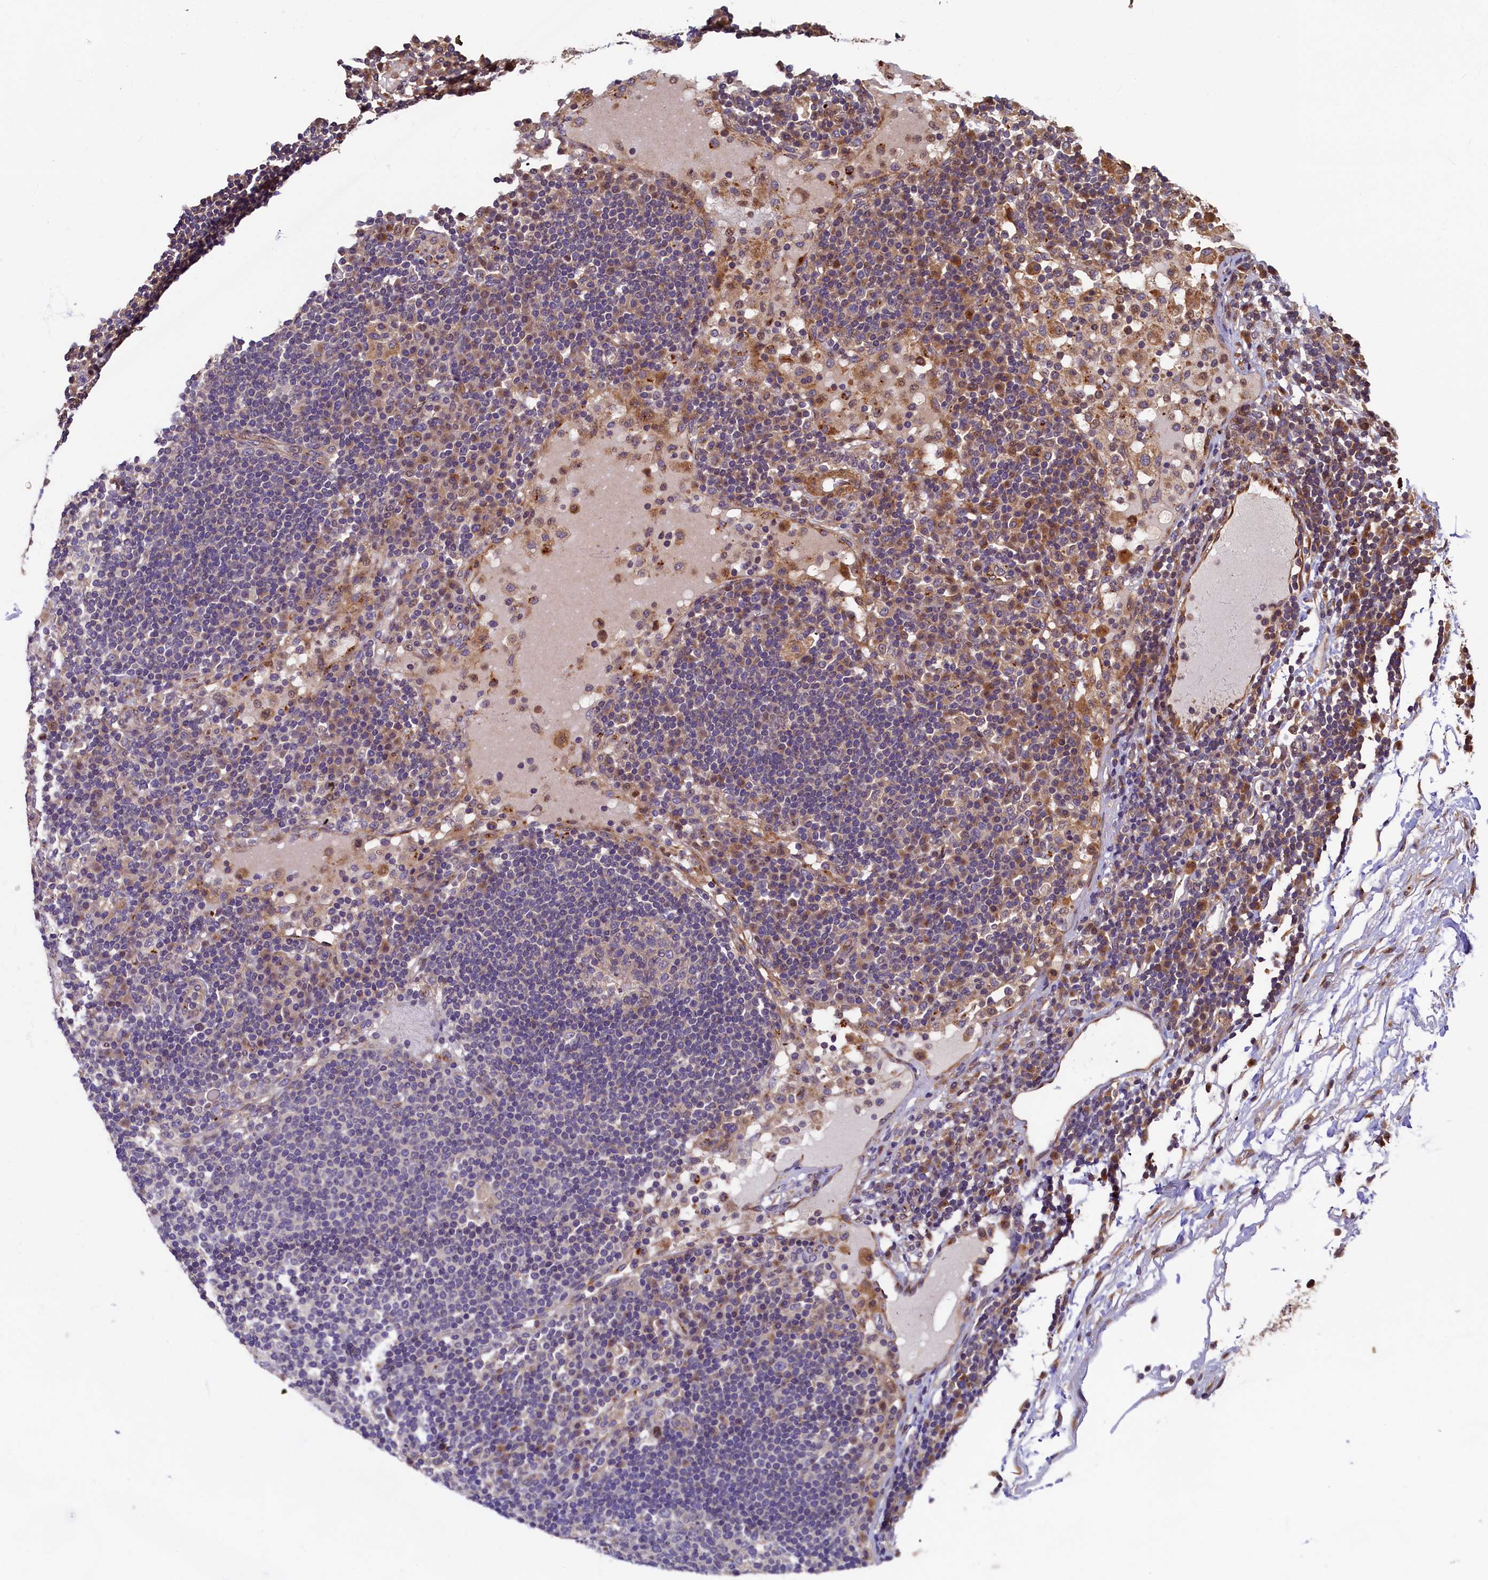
{"staining": {"intensity": "weak", "quantity": "<25%", "location": "cytoplasmic/membranous"}, "tissue": "lymph node", "cell_type": "Germinal center cells", "image_type": "normal", "snomed": [{"axis": "morphology", "description": "Normal tissue, NOS"}, {"axis": "topography", "description": "Lymph node"}], "caption": "Immunohistochemical staining of unremarkable human lymph node displays no significant staining in germinal center cells. Brightfield microscopy of immunohistochemistry (IHC) stained with DAB (brown) and hematoxylin (blue), captured at high magnification.", "gene": "TMEM181", "patient": {"sex": "female", "age": 53}}